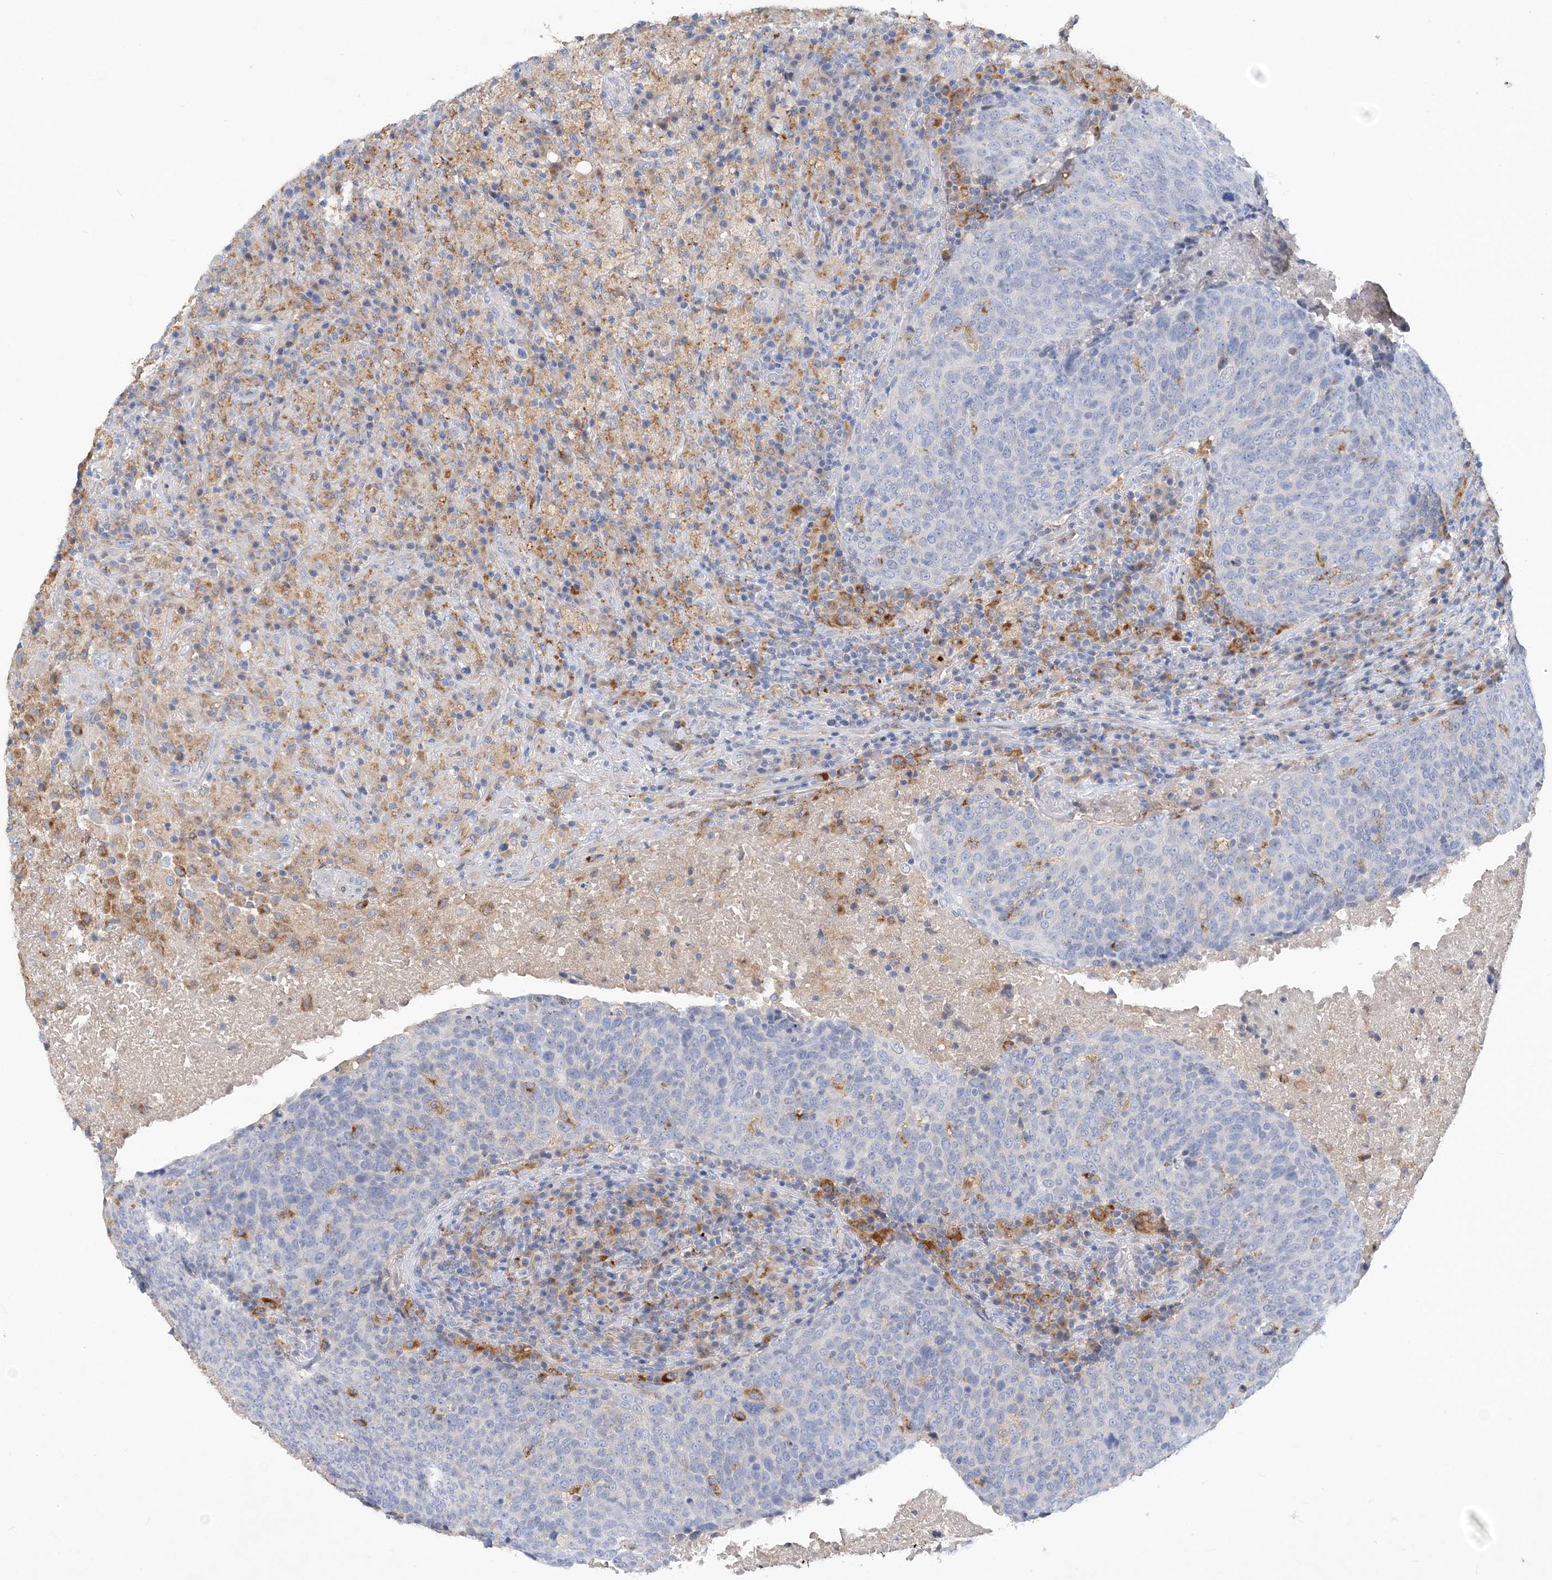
{"staining": {"intensity": "negative", "quantity": "none", "location": "none"}, "tissue": "head and neck cancer", "cell_type": "Tumor cells", "image_type": "cancer", "snomed": [{"axis": "morphology", "description": "Squamous cell carcinoma, NOS"}, {"axis": "morphology", "description": "Squamous cell carcinoma, metastatic, NOS"}, {"axis": "topography", "description": "Lymph node"}, {"axis": "topography", "description": "Head-Neck"}], "caption": "The immunohistochemistry (IHC) micrograph has no significant positivity in tumor cells of head and neck cancer (squamous cell carcinoma) tissue.", "gene": "GRINA", "patient": {"sex": "male", "age": 62}}